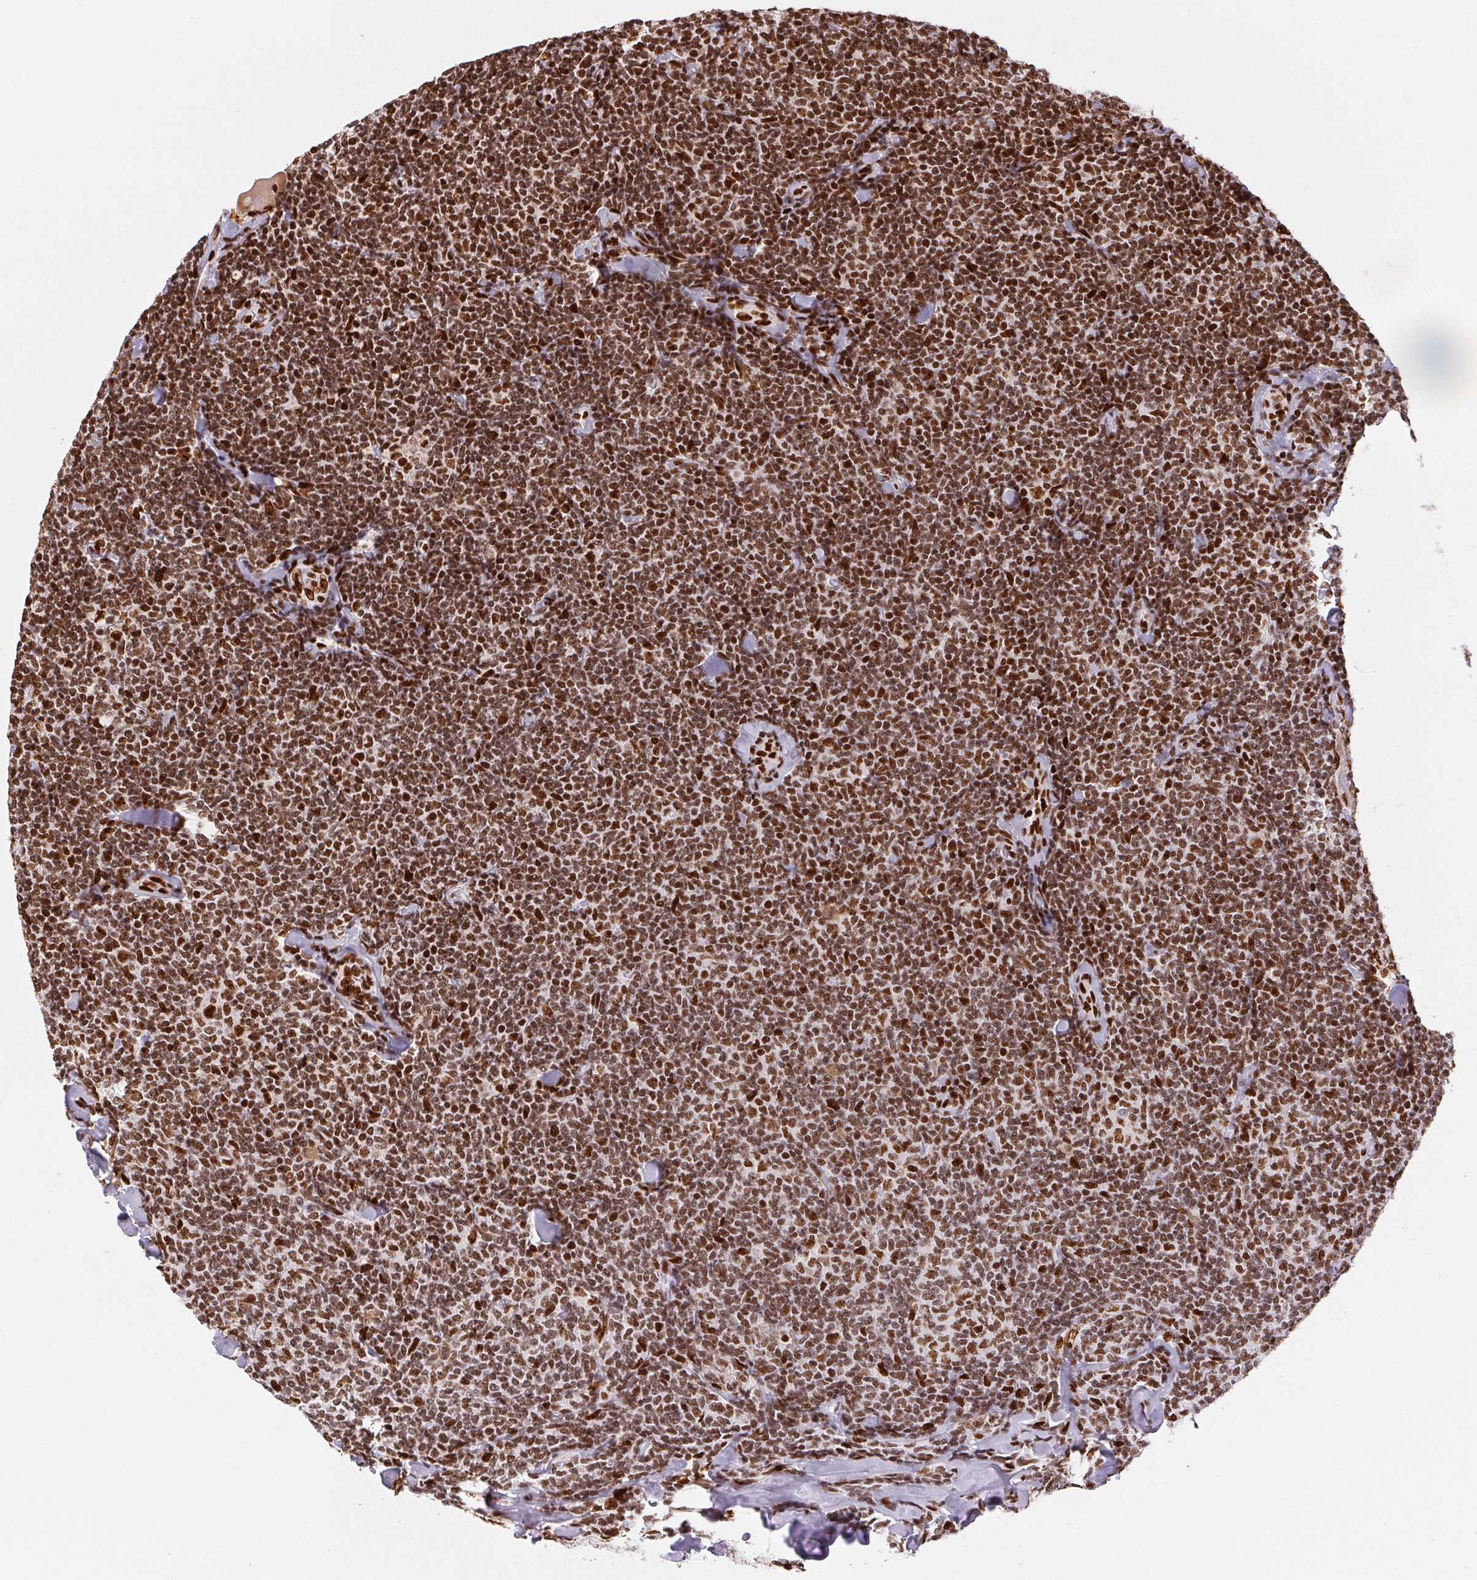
{"staining": {"intensity": "moderate", "quantity": ">75%", "location": "nuclear"}, "tissue": "lymphoma", "cell_type": "Tumor cells", "image_type": "cancer", "snomed": [{"axis": "morphology", "description": "Malignant lymphoma, non-Hodgkin's type, Low grade"}, {"axis": "topography", "description": "Lymph node"}], "caption": "Immunohistochemical staining of lymphoma reveals moderate nuclear protein positivity in about >75% of tumor cells.", "gene": "ZNF80", "patient": {"sex": "female", "age": 56}}